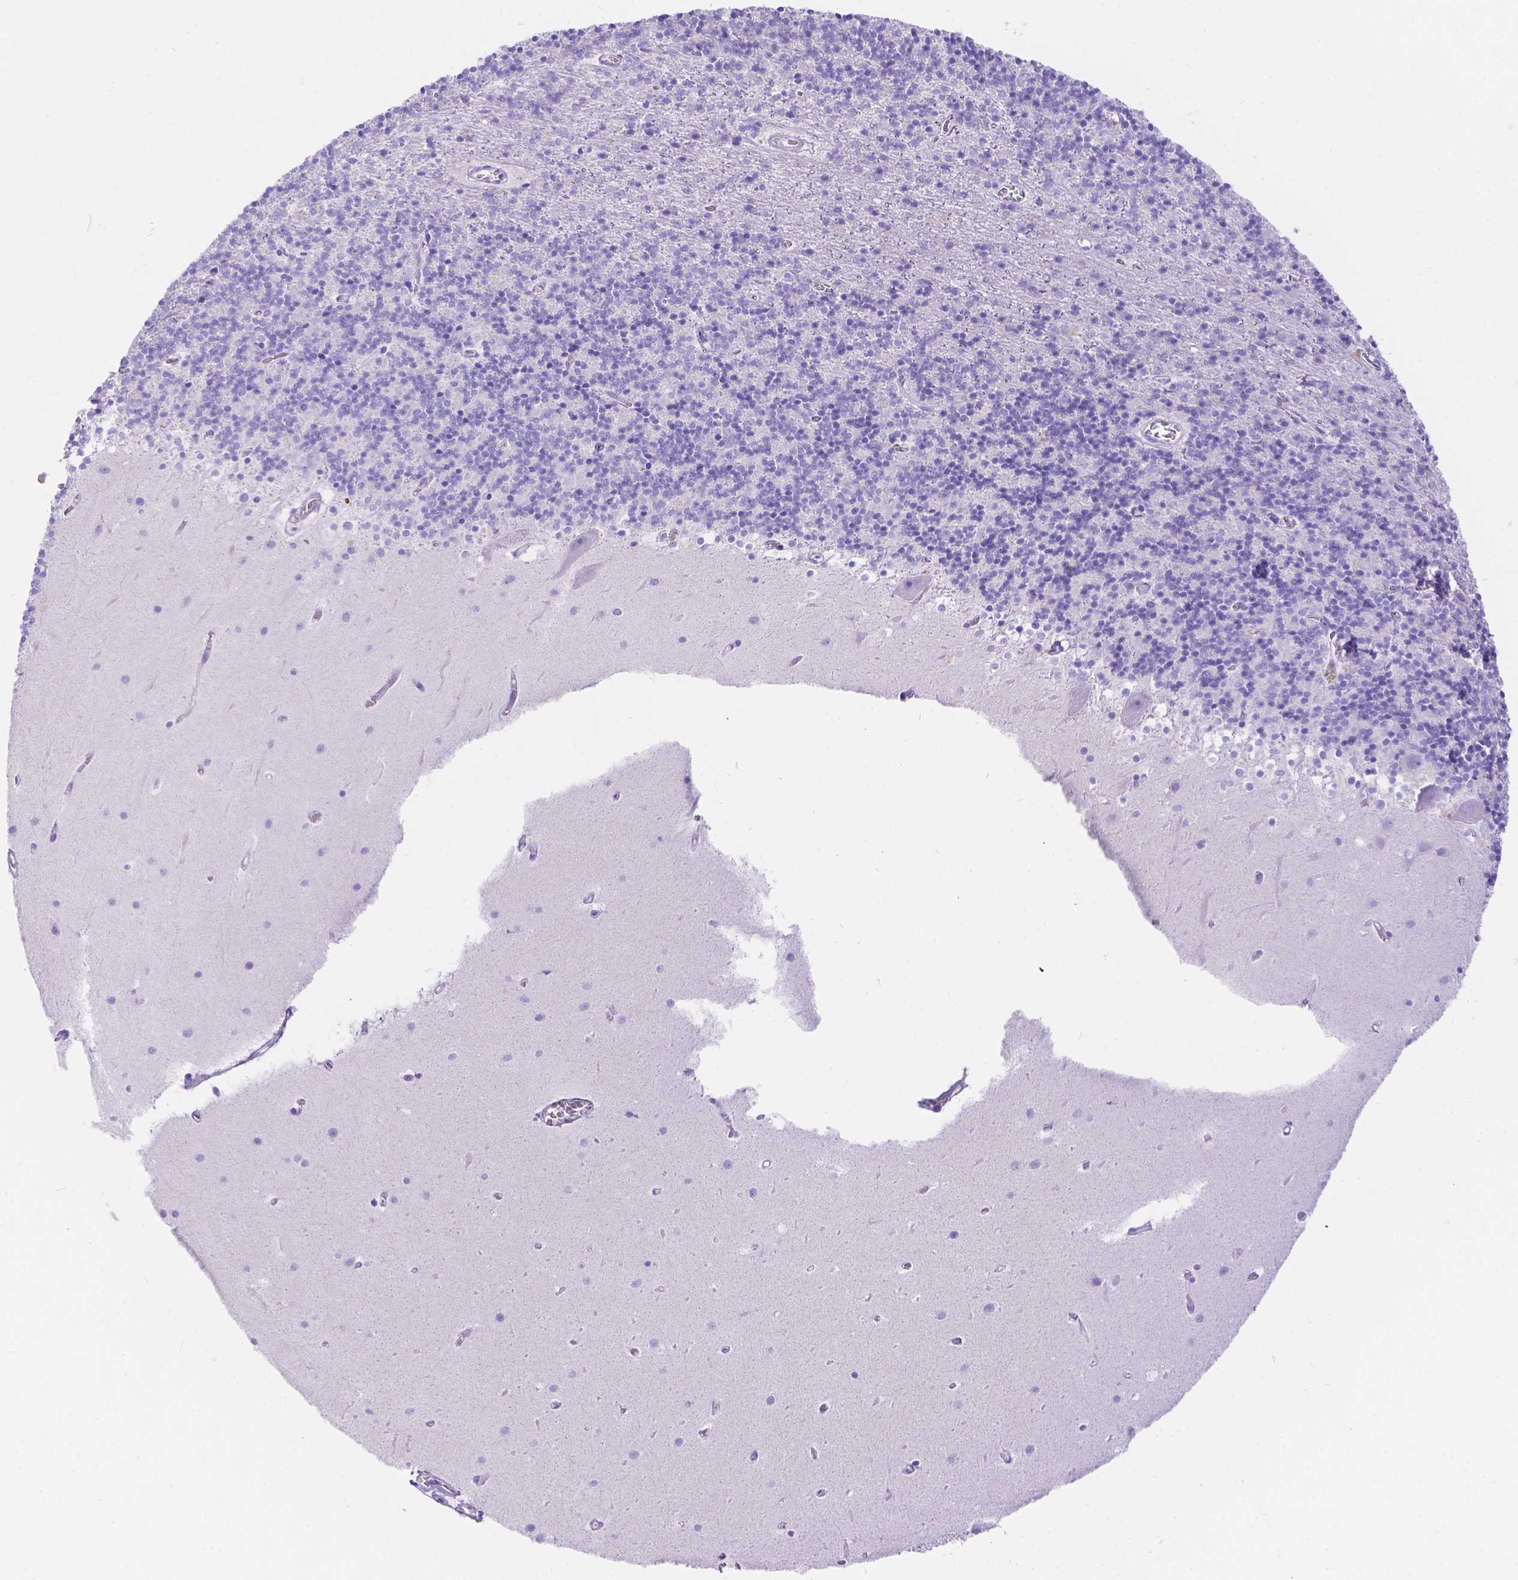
{"staining": {"intensity": "negative", "quantity": "none", "location": "none"}, "tissue": "cerebellum", "cell_type": "Cells in granular layer", "image_type": "normal", "snomed": [{"axis": "morphology", "description": "Normal tissue, NOS"}, {"axis": "topography", "description": "Cerebellum"}], "caption": "This is an immunohistochemistry (IHC) photomicrograph of unremarkable cerebellum. There is no positivity in cells in granular layer.", "gene": "KLHL10", "patient": {"sex": "male", "age": 70}}